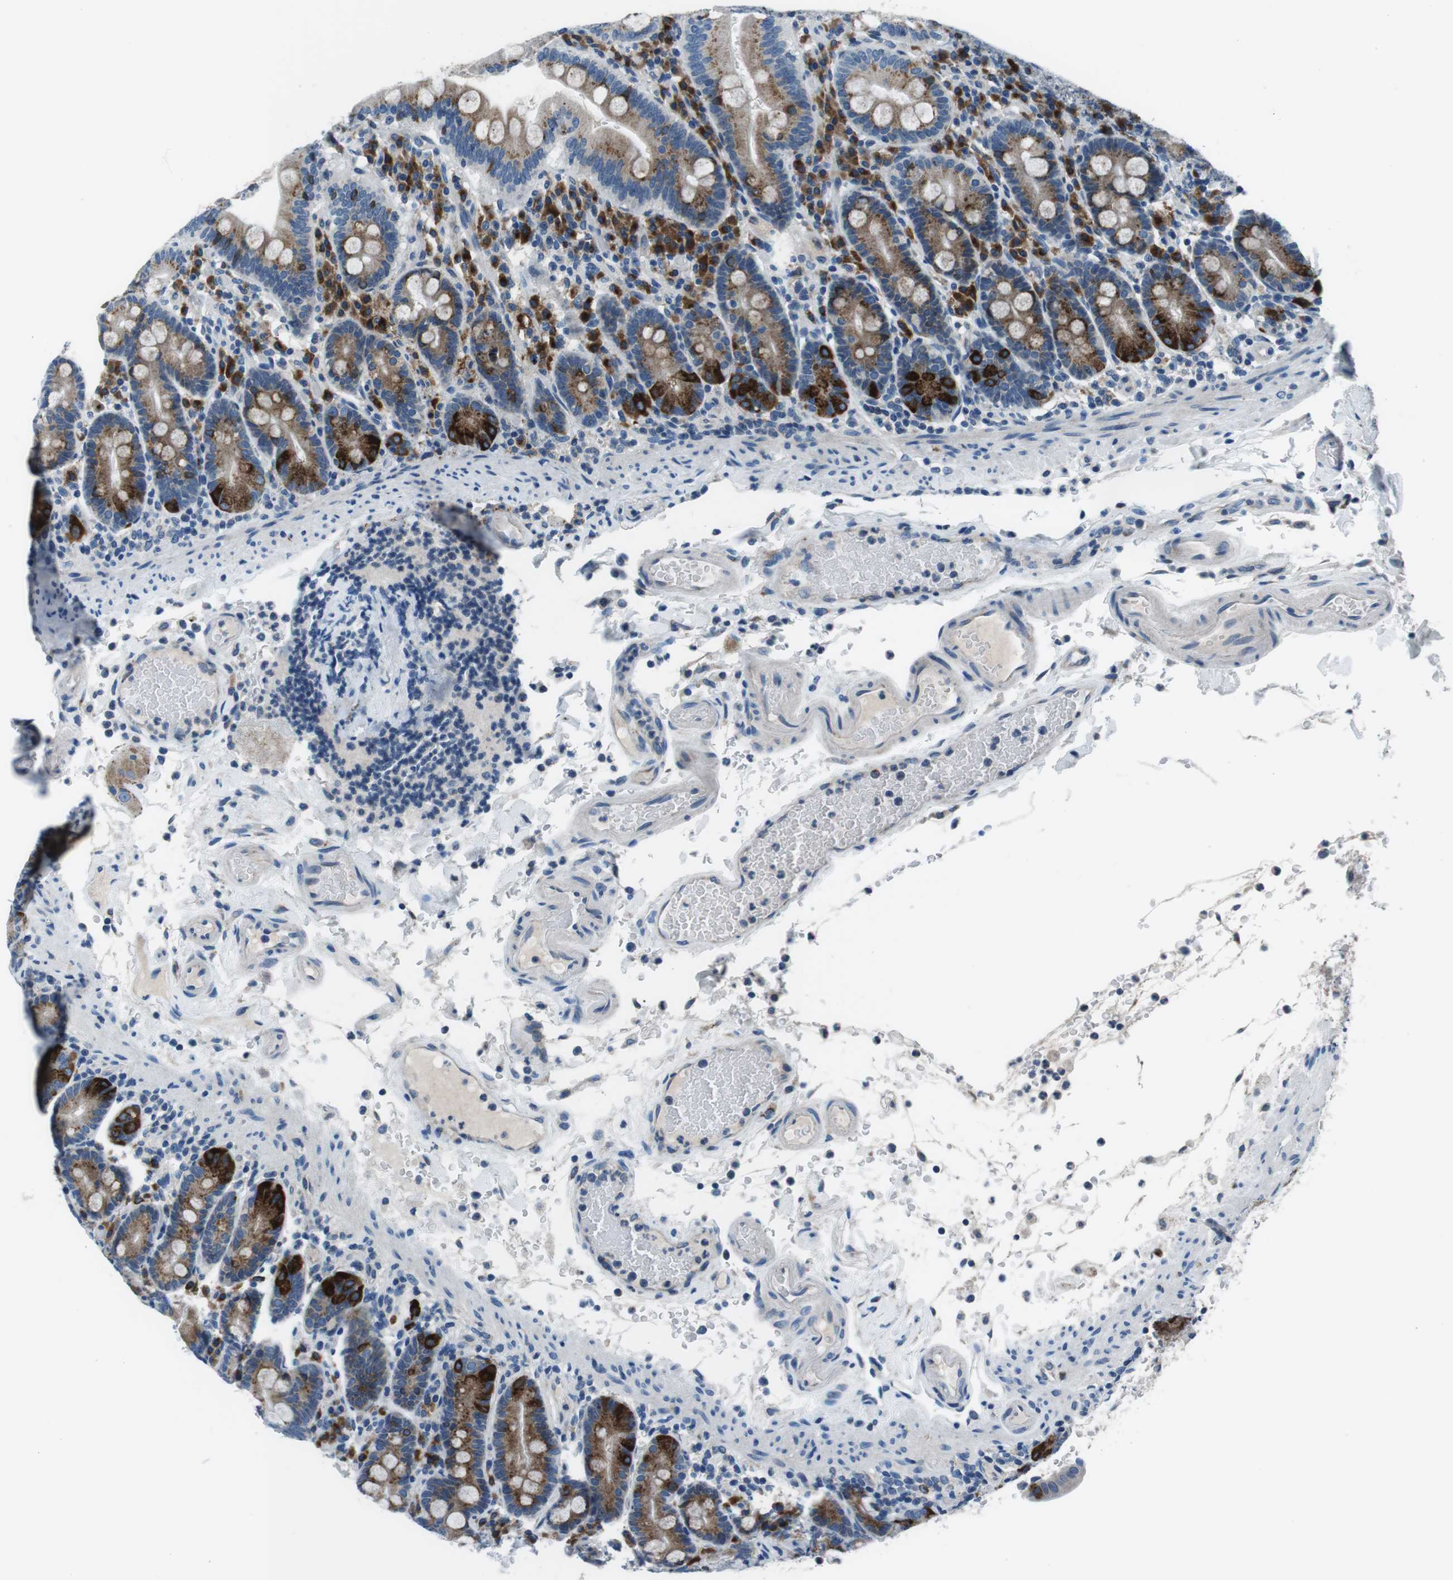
{"staining": {"intensity": "strong", "quantity": "25%-75%", "location": "cytoplasmic/membranous"}, "tissue": "duodenum", "cell_type": "Glandular cells", "image_type": "normal", "snomed": [{"axis": "morphology", "description": "Normal tissue, NOS"}, {"axis": "topography", "description": "Small intestine, NOS"}], "caption": "Protein staining demonstrates strong cytoplasmic/membranous expression in approximately 25%-75% of glandular cells in benign duodenum.", "gene": "NUCB2", "patient": {"sex": "female", "age": 71}}